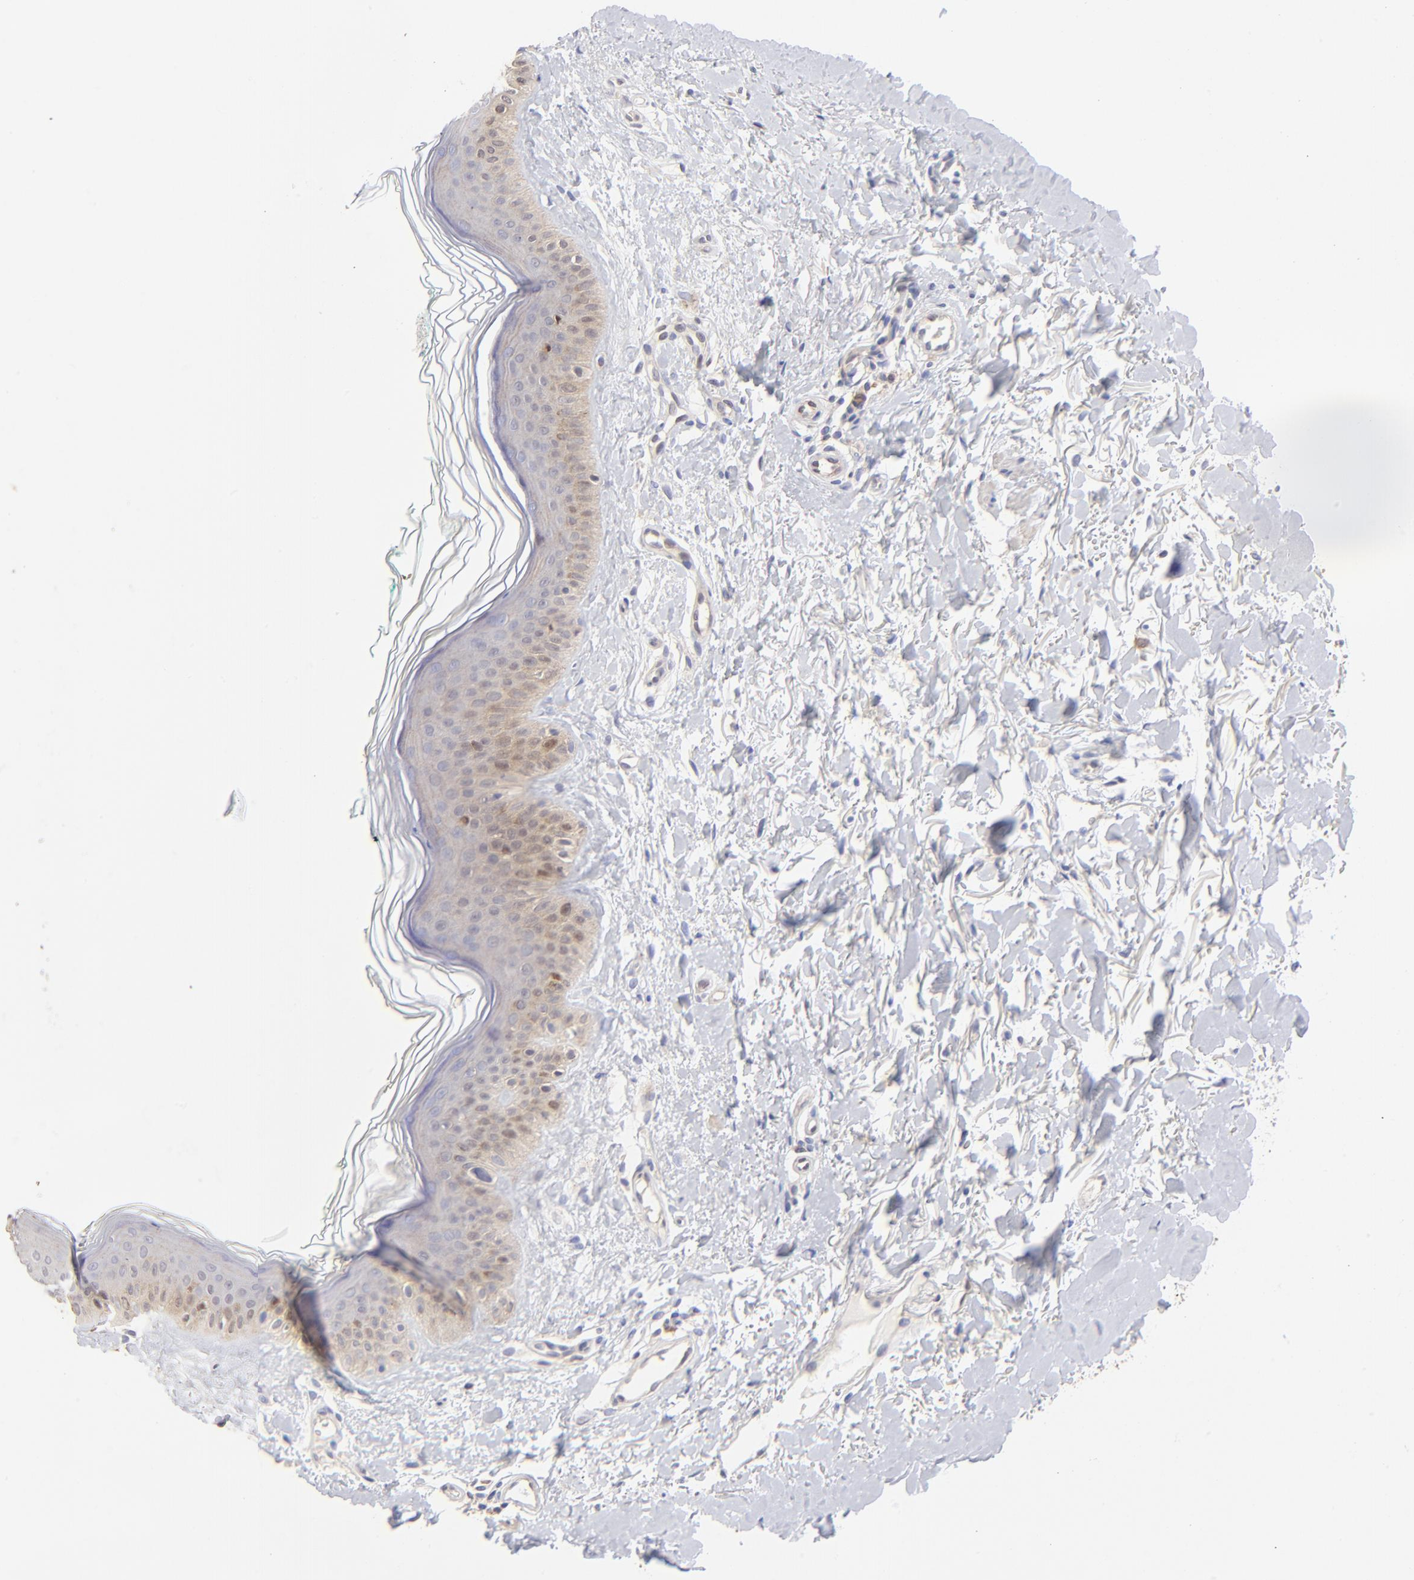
{"staining": {"intensity": "weak", "quantity": "<25%", "location": "cytoplasmic/membranous"}, "tissue": "skin", "cell_type": "Fibroblasts", "image_type": "normal", "snomed": [{"axis": "morphology", "description": "Normal tissue, NOS"}, {"axis": "topography", "description": "Skin"}], "caption": "Immunohistochemistry (IHC) of benign human skin demonstrates no positivity in fibroblasts.", "gene": "DCTPP1", "patient": {"sex": "male", "age": 71}}